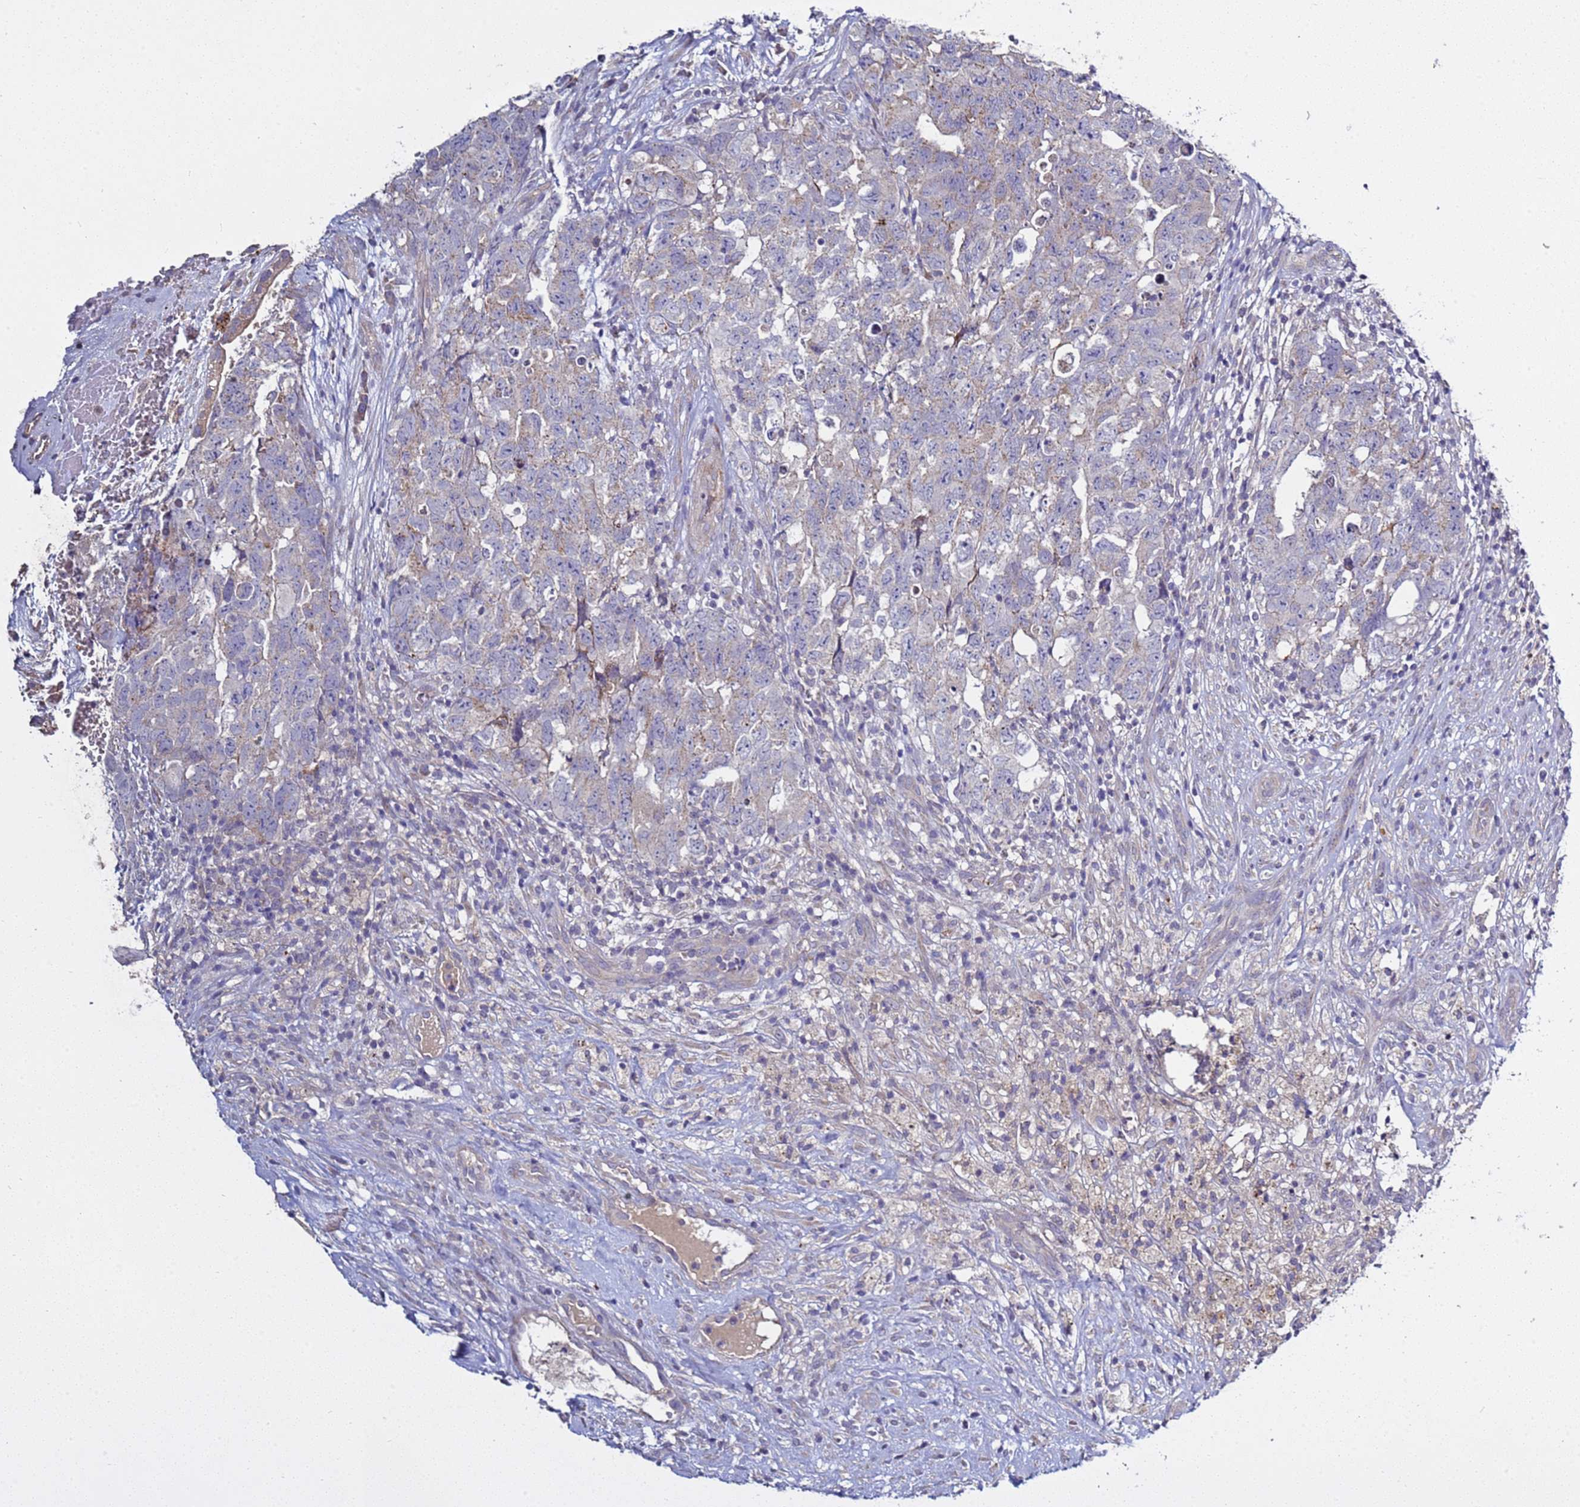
{"staining": {"intensity": "negative", "quantity": "none", "location": "none"}, "tissue": "testis cancer", "cell_type": "Tumor cells", "image_type": "cancer", "snomed": [{"axis": "morphology", "description": "Seminoma, NOS"}, {"axis": "morphology", "description": "Carcinoma, Embryonal, NOS"}, {"axis": "topography", "description": "Testis"}], "caption": "Tumor cells are negative for protein expression in human testis cancer (embryonal carcinoma).", "gene": "RABL2B", "patient": {"sex": "male", "age": 29}}